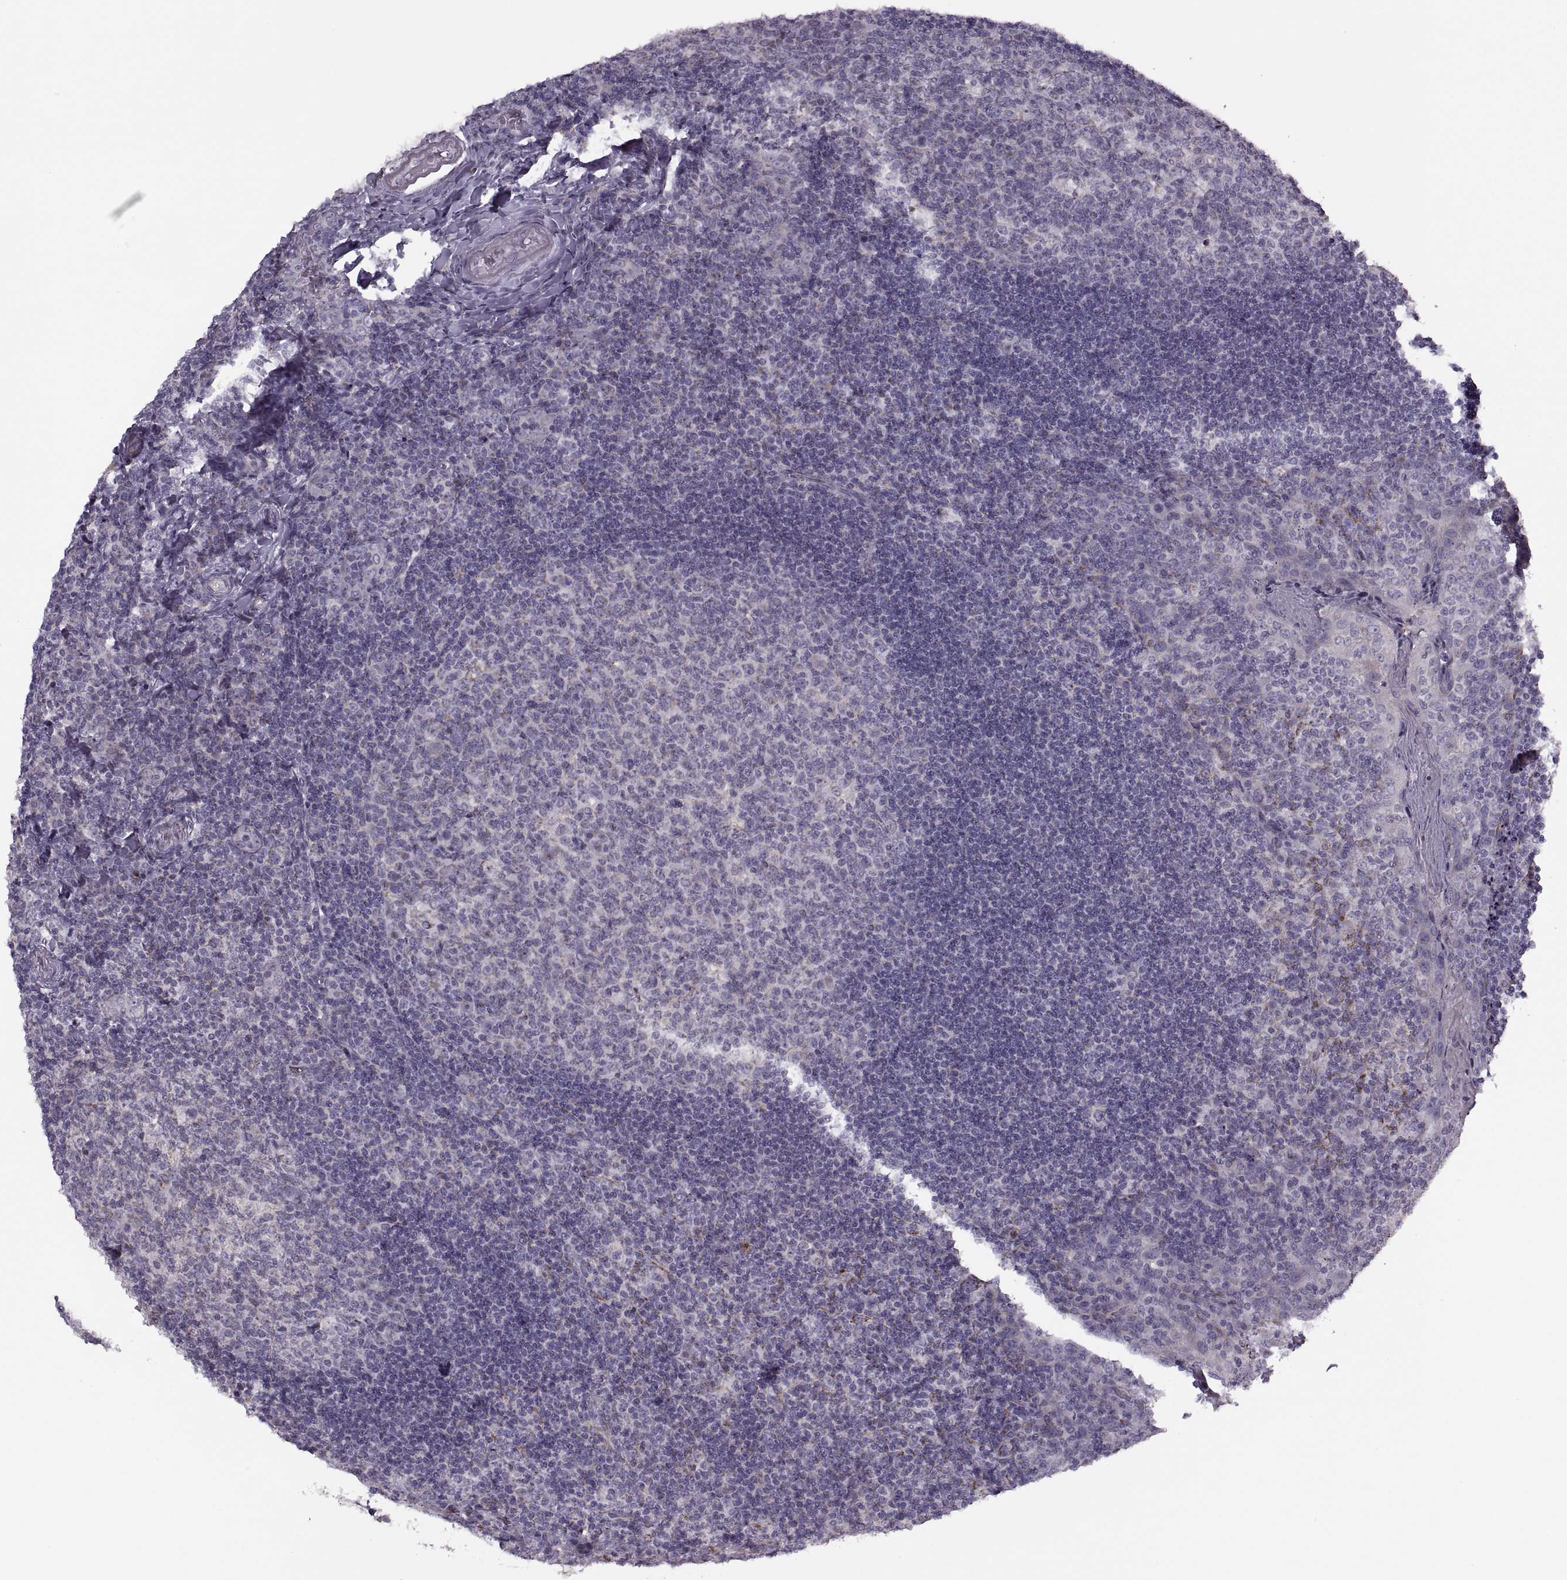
{"staining": {"intensity": "negative", "quantity": "none", "location": "none"}, "tissue": "tonsil", "cell_type": "Germinal center cells", "image_type": "normal", "snomed": [{"axis": "morphology", "description": "Normal tissue, NOS"}, {"axis": "topography", "description": "Tonsil"}], "caption": "Immunohistochemistry (IHC) micrograph of unremarkable tonsil stained for a protein (brown), which demonstrates no expression in germinal center cells.", "gene": "PIERCE1", "patient": {"sex": "male", "age": 17}}